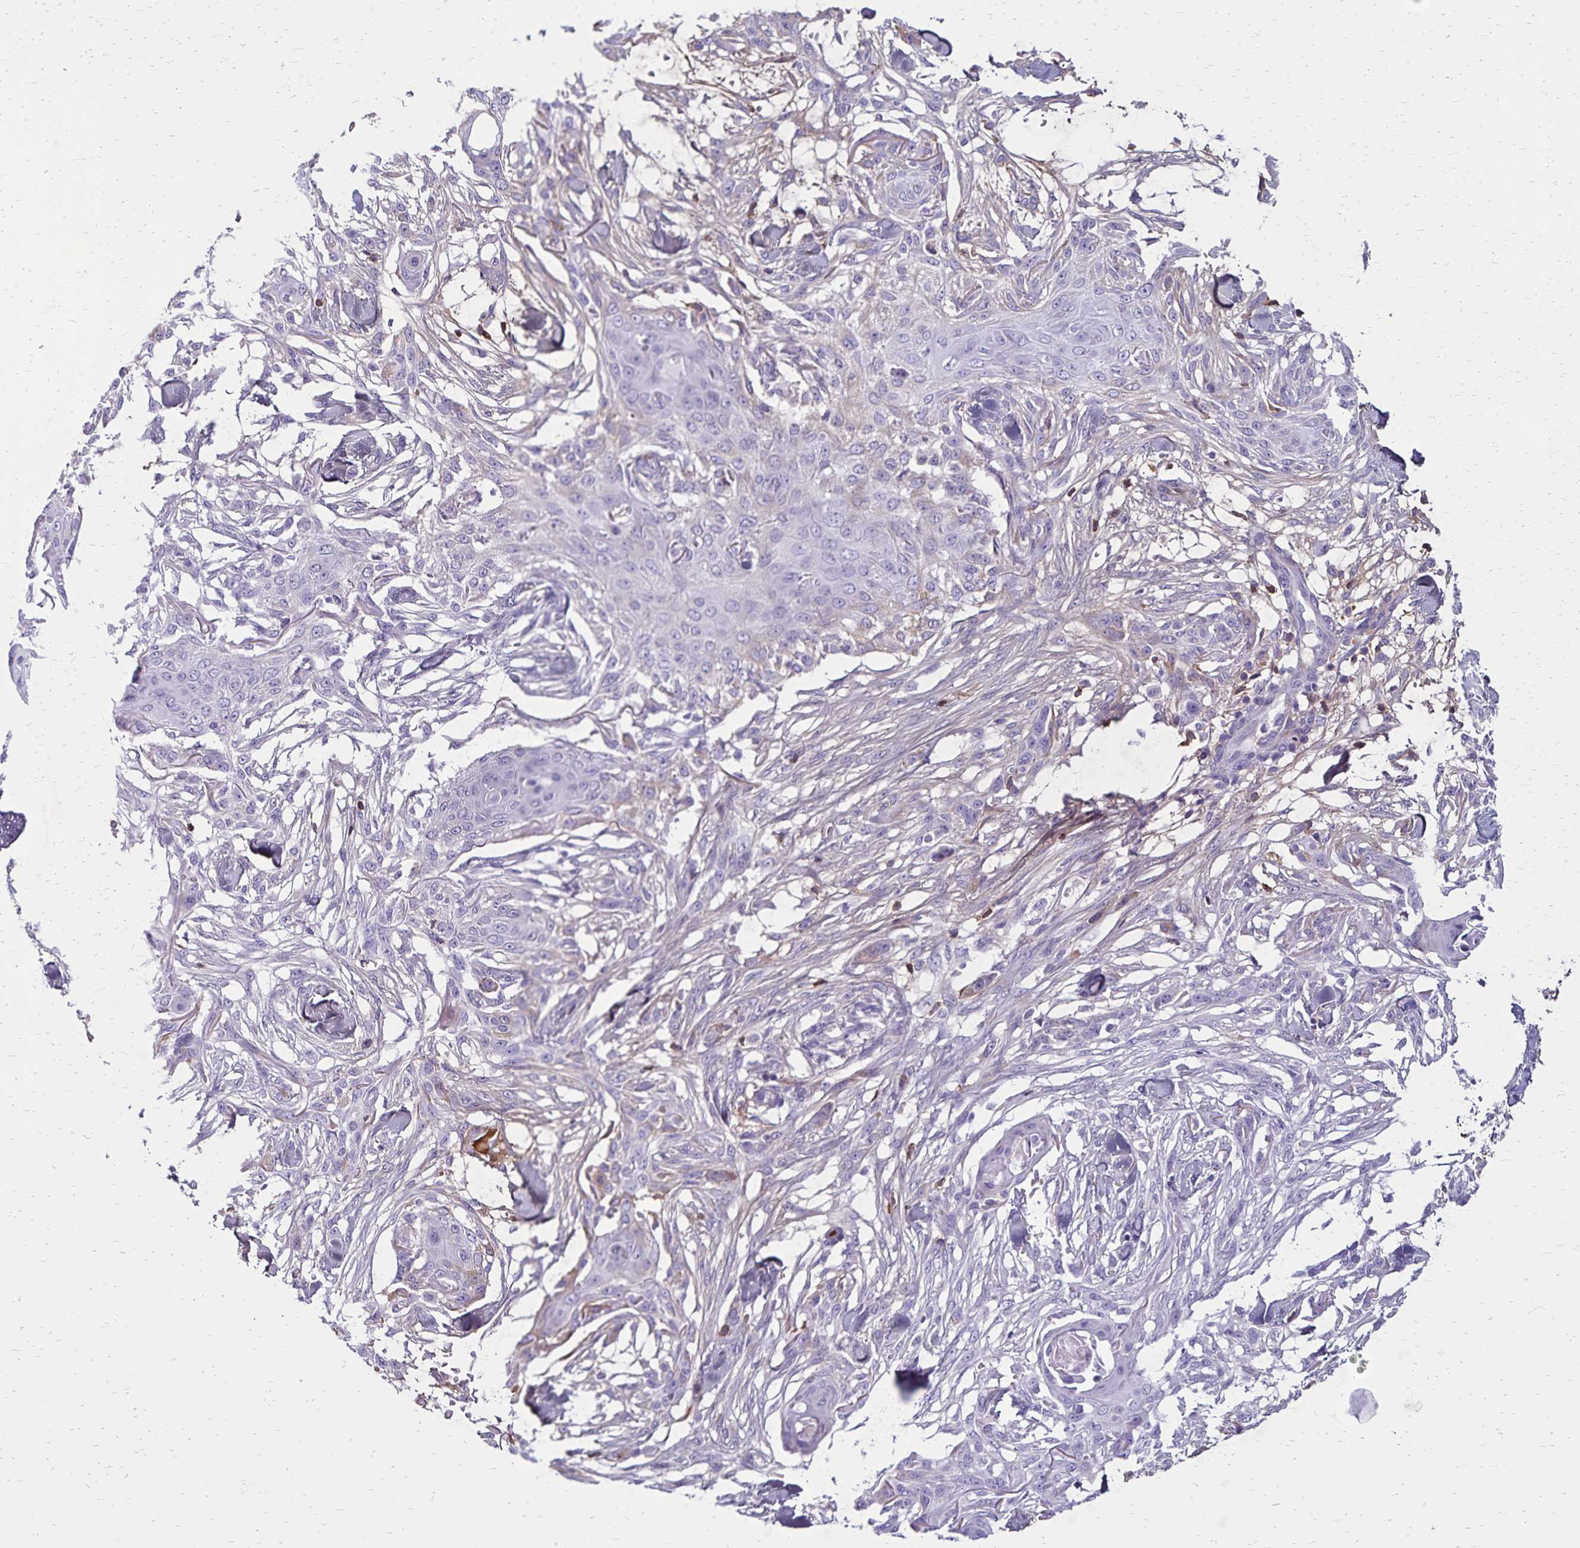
{"staining": {"intensity": "negative", "quantity": "none", "location": "none"}, "tissue": "skin cancer", "cell_type": "Tumor cells", "image_type": "cancer", "snomed": [{"axis": "morphology", "description": "Squamous cell carcinoma, NOS"}, {"axis": "topography", "description": "Skin"}], "caption": "The image displays no staining of tumor cells in squamous cell carcinoma (skin).", "gene": "CD27", "patient": {"sex": "female", "age": 59}}